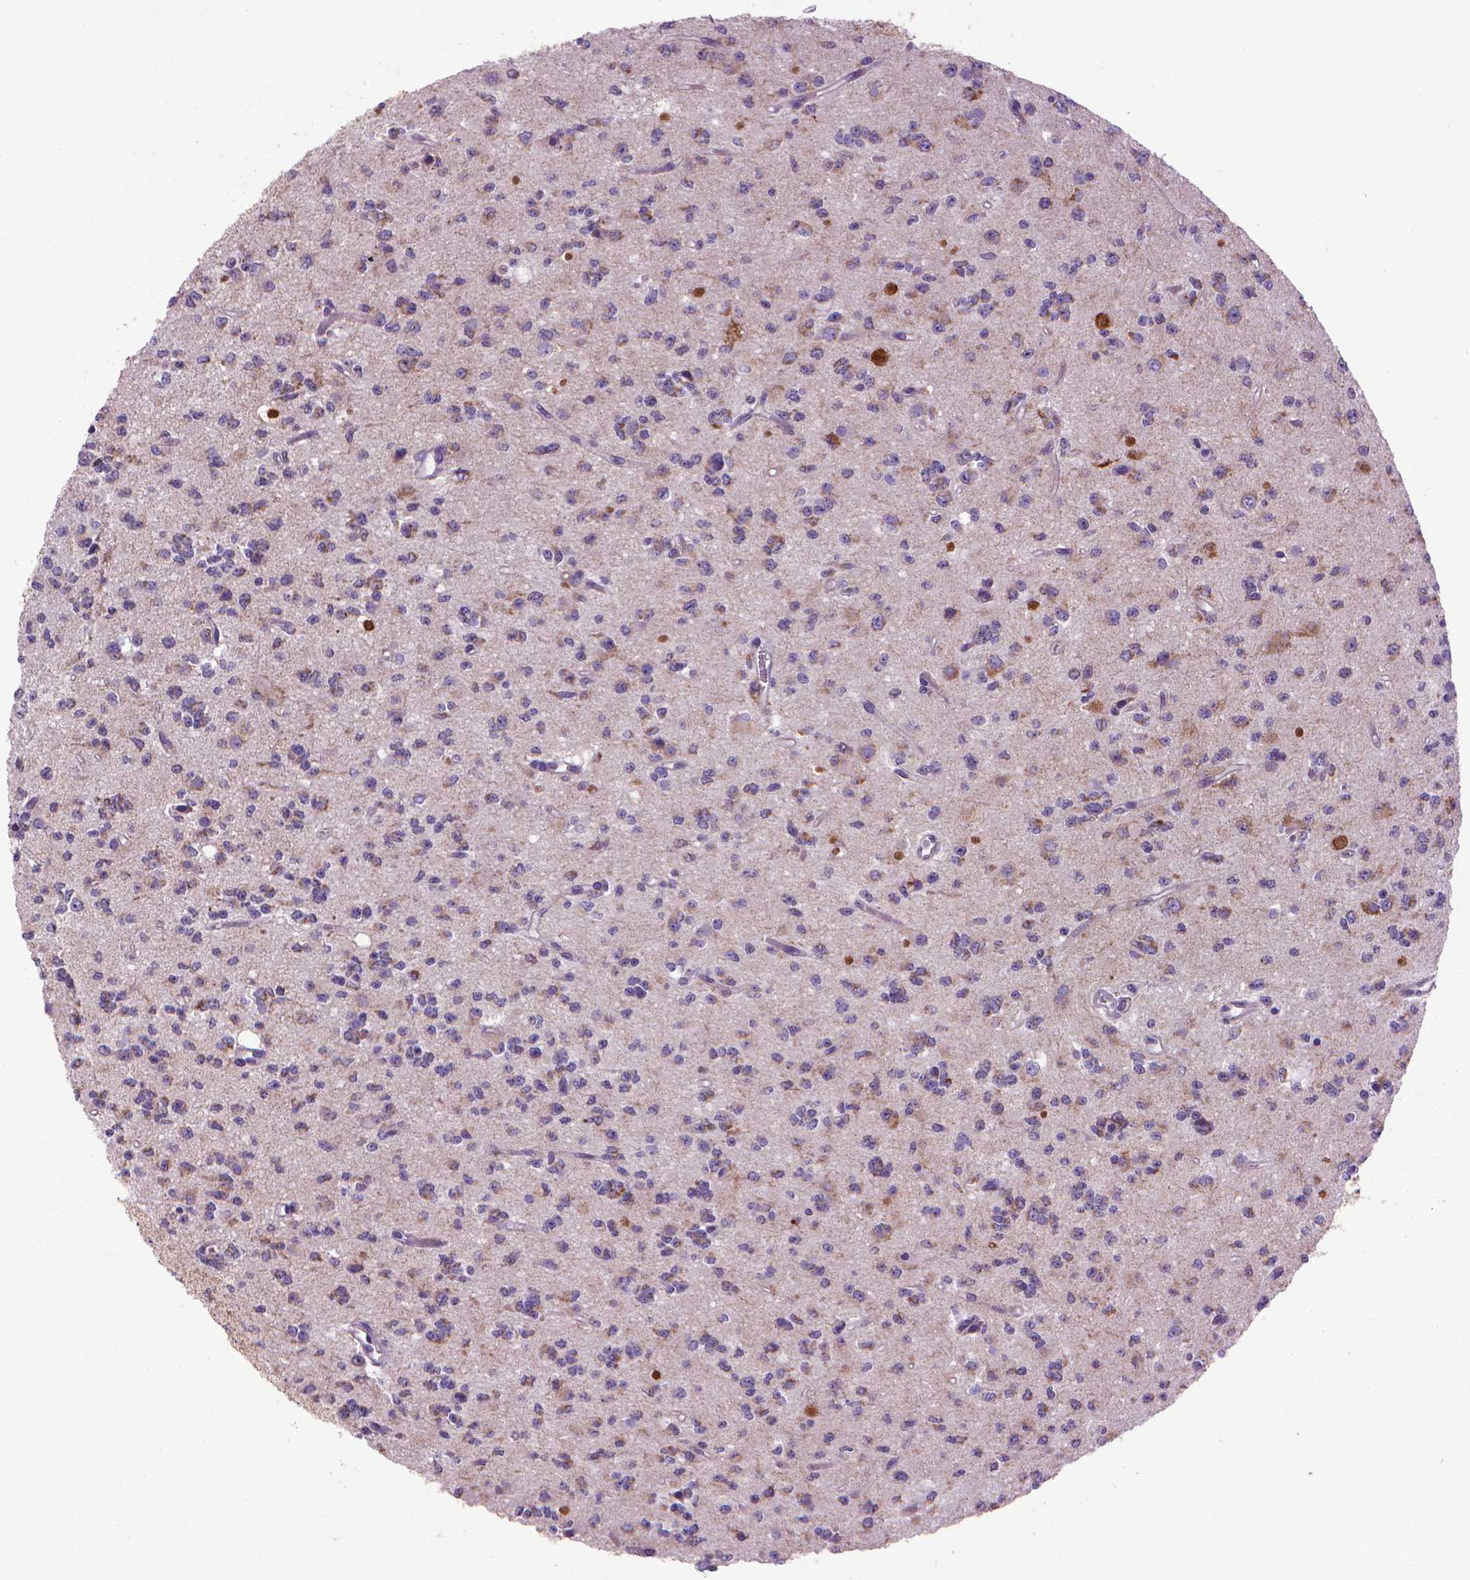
{"staining": {"intensity": "moderate", "quantity": "<25%", "location": "cytoplasmic/membranous"}, "tissue": "glioma", "cell_type": "Tumor cells", "image_type": "cancer", "snomed": [{"axis": "morphology", "description": "Glioma, malignant, Low grade"}, {"axis": "topography", "description": "Brain"}], "caption": "Glioma tissue shows moderate cytoplasmic/membranous staining in about <25% of tumor cells, visualized by immunohistochemistry. (DAB (3,3'-diaminobenzidine) IHC, brown staining for protein, blue staining for nuclei).", "gene": "VDAC1", "patient": {"sex": "female", "age": 45}}